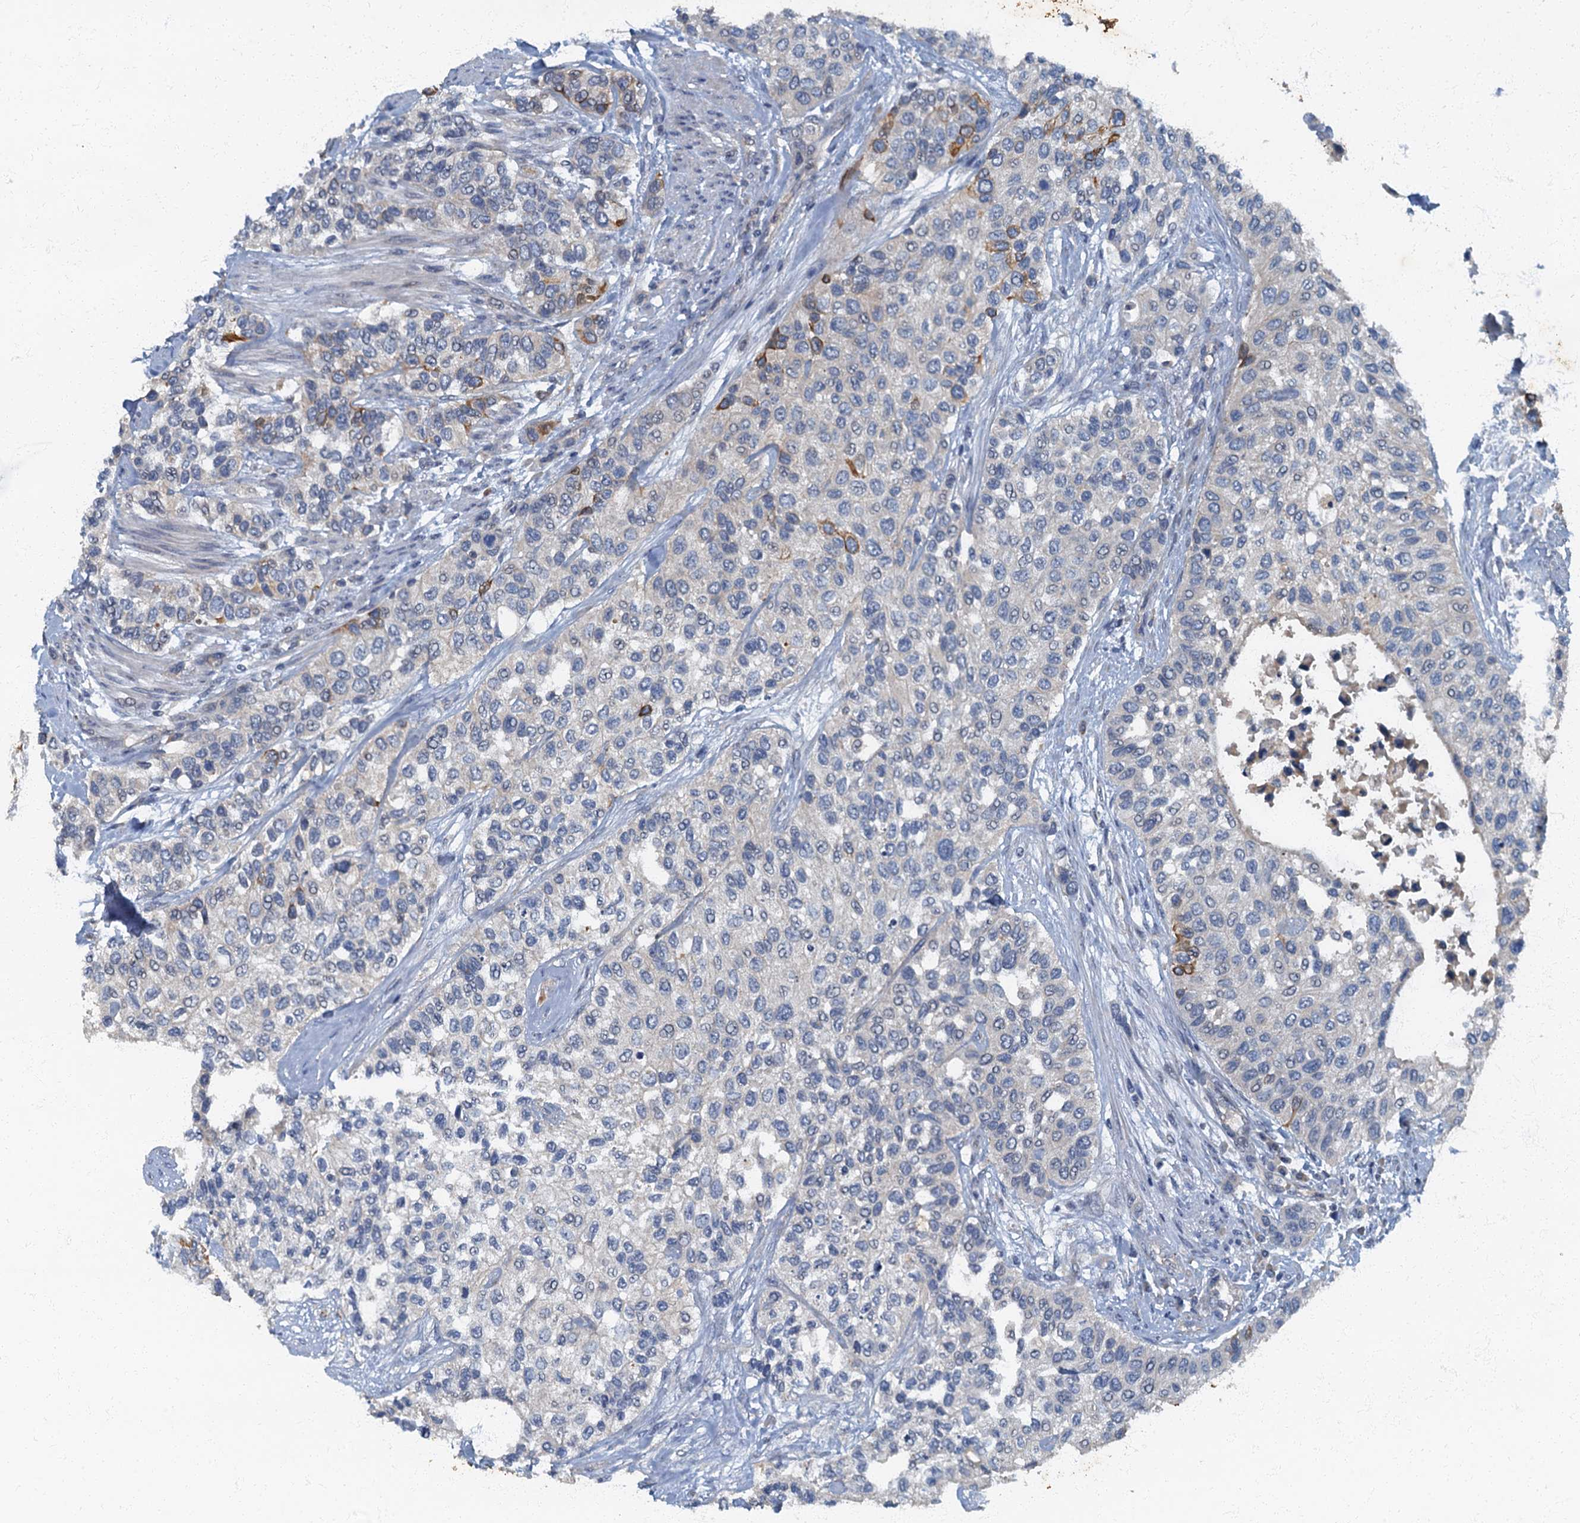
{"staining": {"intensity": "moderate", "quantity": "<25%", "location": "cytoplasmic/membranous"}, "tissue": "urothelial cancer", "cell_type": "Tumor cells", "image_type": "cancer", "snomed": [{"axis": "morphology", "description": "Normal tissue, NOS"}, {"axis": "morphology", "description": "Urothelial carcinoma, High grade"}, {"axis": "topography", "description": "Vascular tissue"}, {"axis": "topography", "description": "Urinary bladder"}], "caption": "Urothelial cancer was stained to show a protein in brown. There is low levels of moderate cytoplasmic/membranous positivity in approximately <25% of tumor cells. The staining was performed using DAB (3,3'-diaminobenzidine) to visualize the protein expression in brown, while the nuclei were stained in blue with hematoxylin (Magnification: 20x).", "gene": "ARL11", "patient": {"sex": "female", "age": 56}}